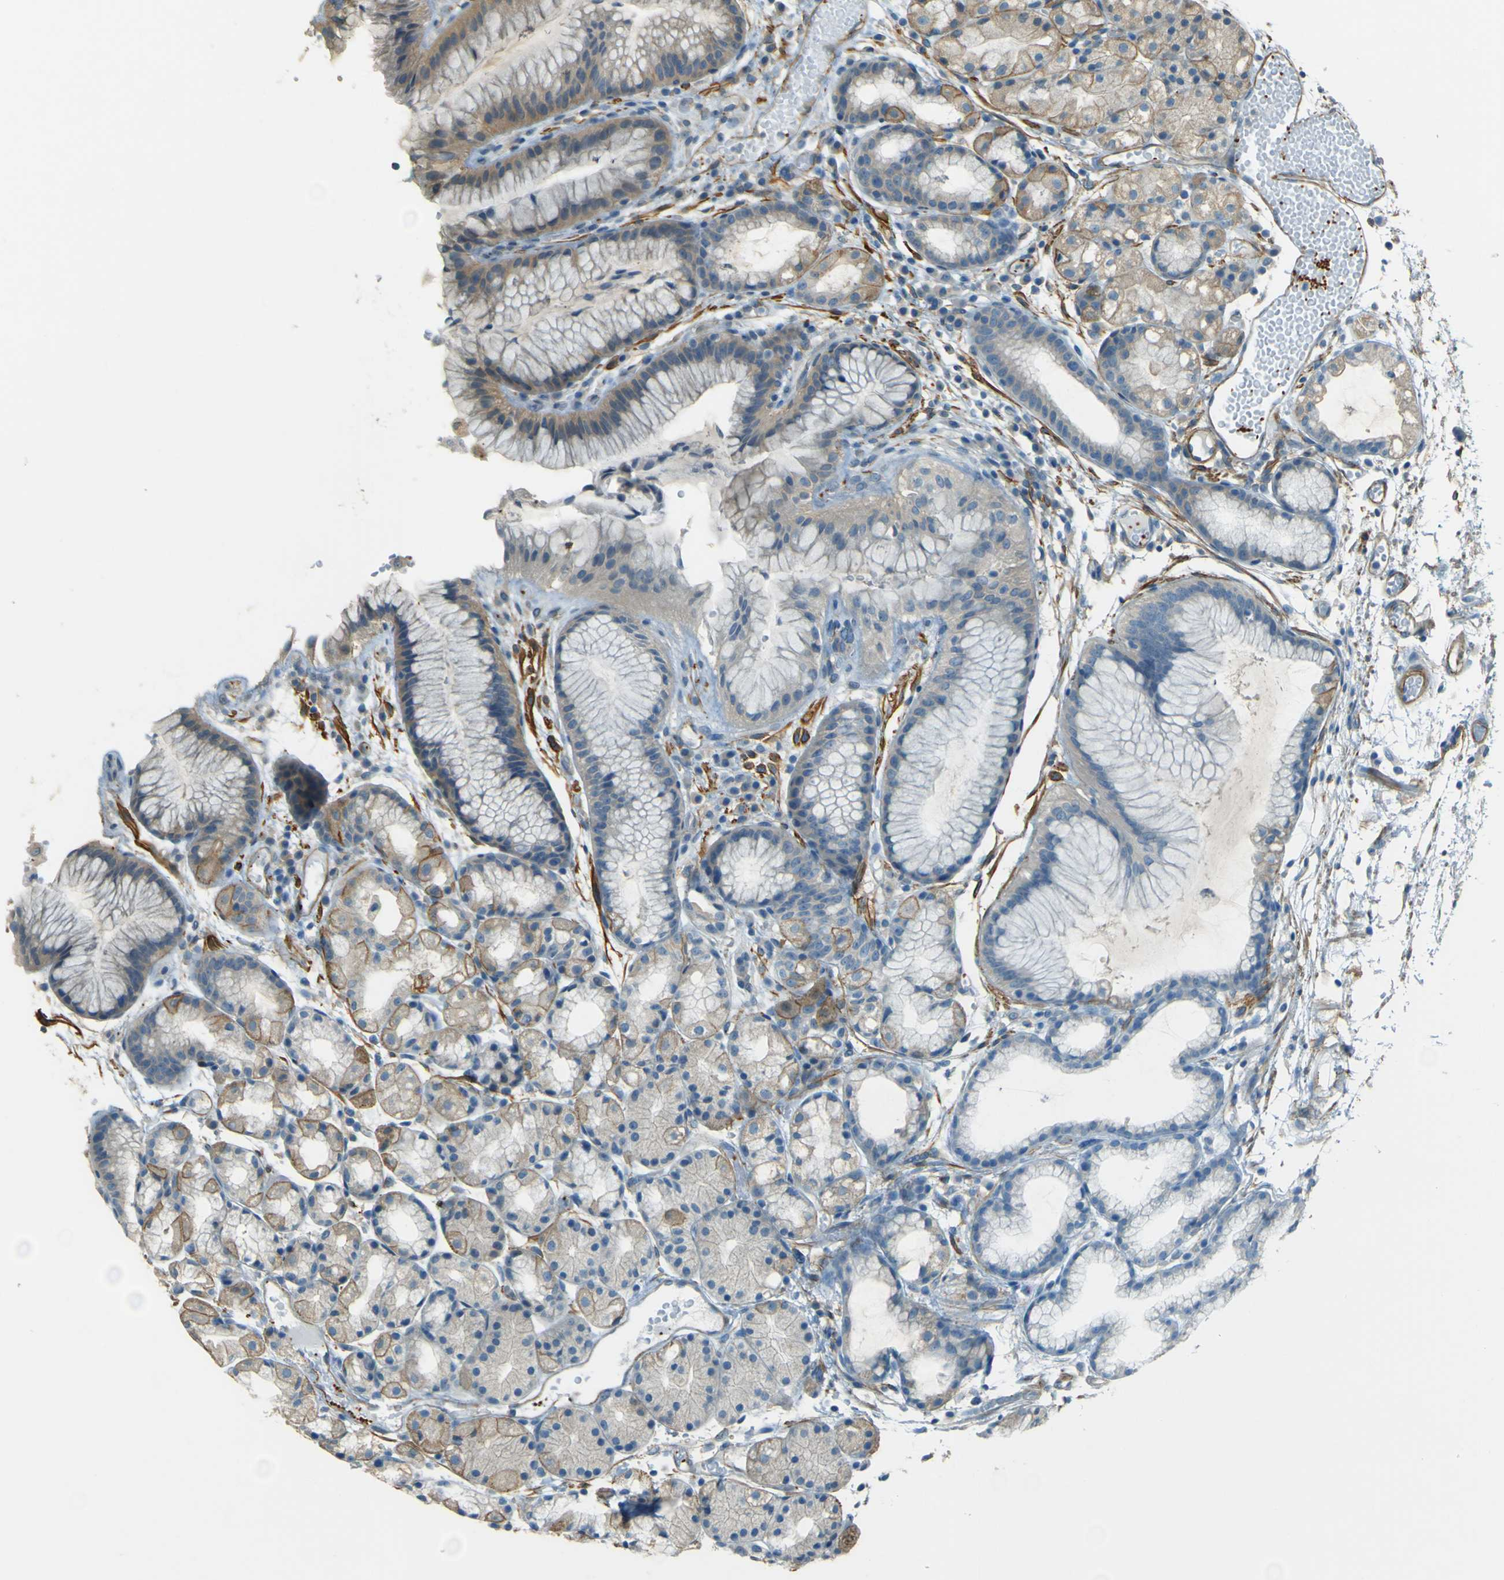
{"staining": {"intensity": "weak", "quantity": "<25%", "location": "cytoplasmic/membranous"}, "tissue": "stomach", "cell_type": "Glandular cells", "image_type": "normal", "snomed": [{"axis": "morphology", "description": "Normal tissue, NOS"}, {"axis": "topography", "description": "Stomach, upper"}], "caption": "The photomicrograph exhibits no staining of glandular cells in unremarkable stomach. The staining was performed using DAB to visualize the protein expression in brown, while the nuclei were stained in blue with hematoxylin (Magnification: 20x).", "gene": "NEXN", "patient": {"sex": "male", "age": 72}}